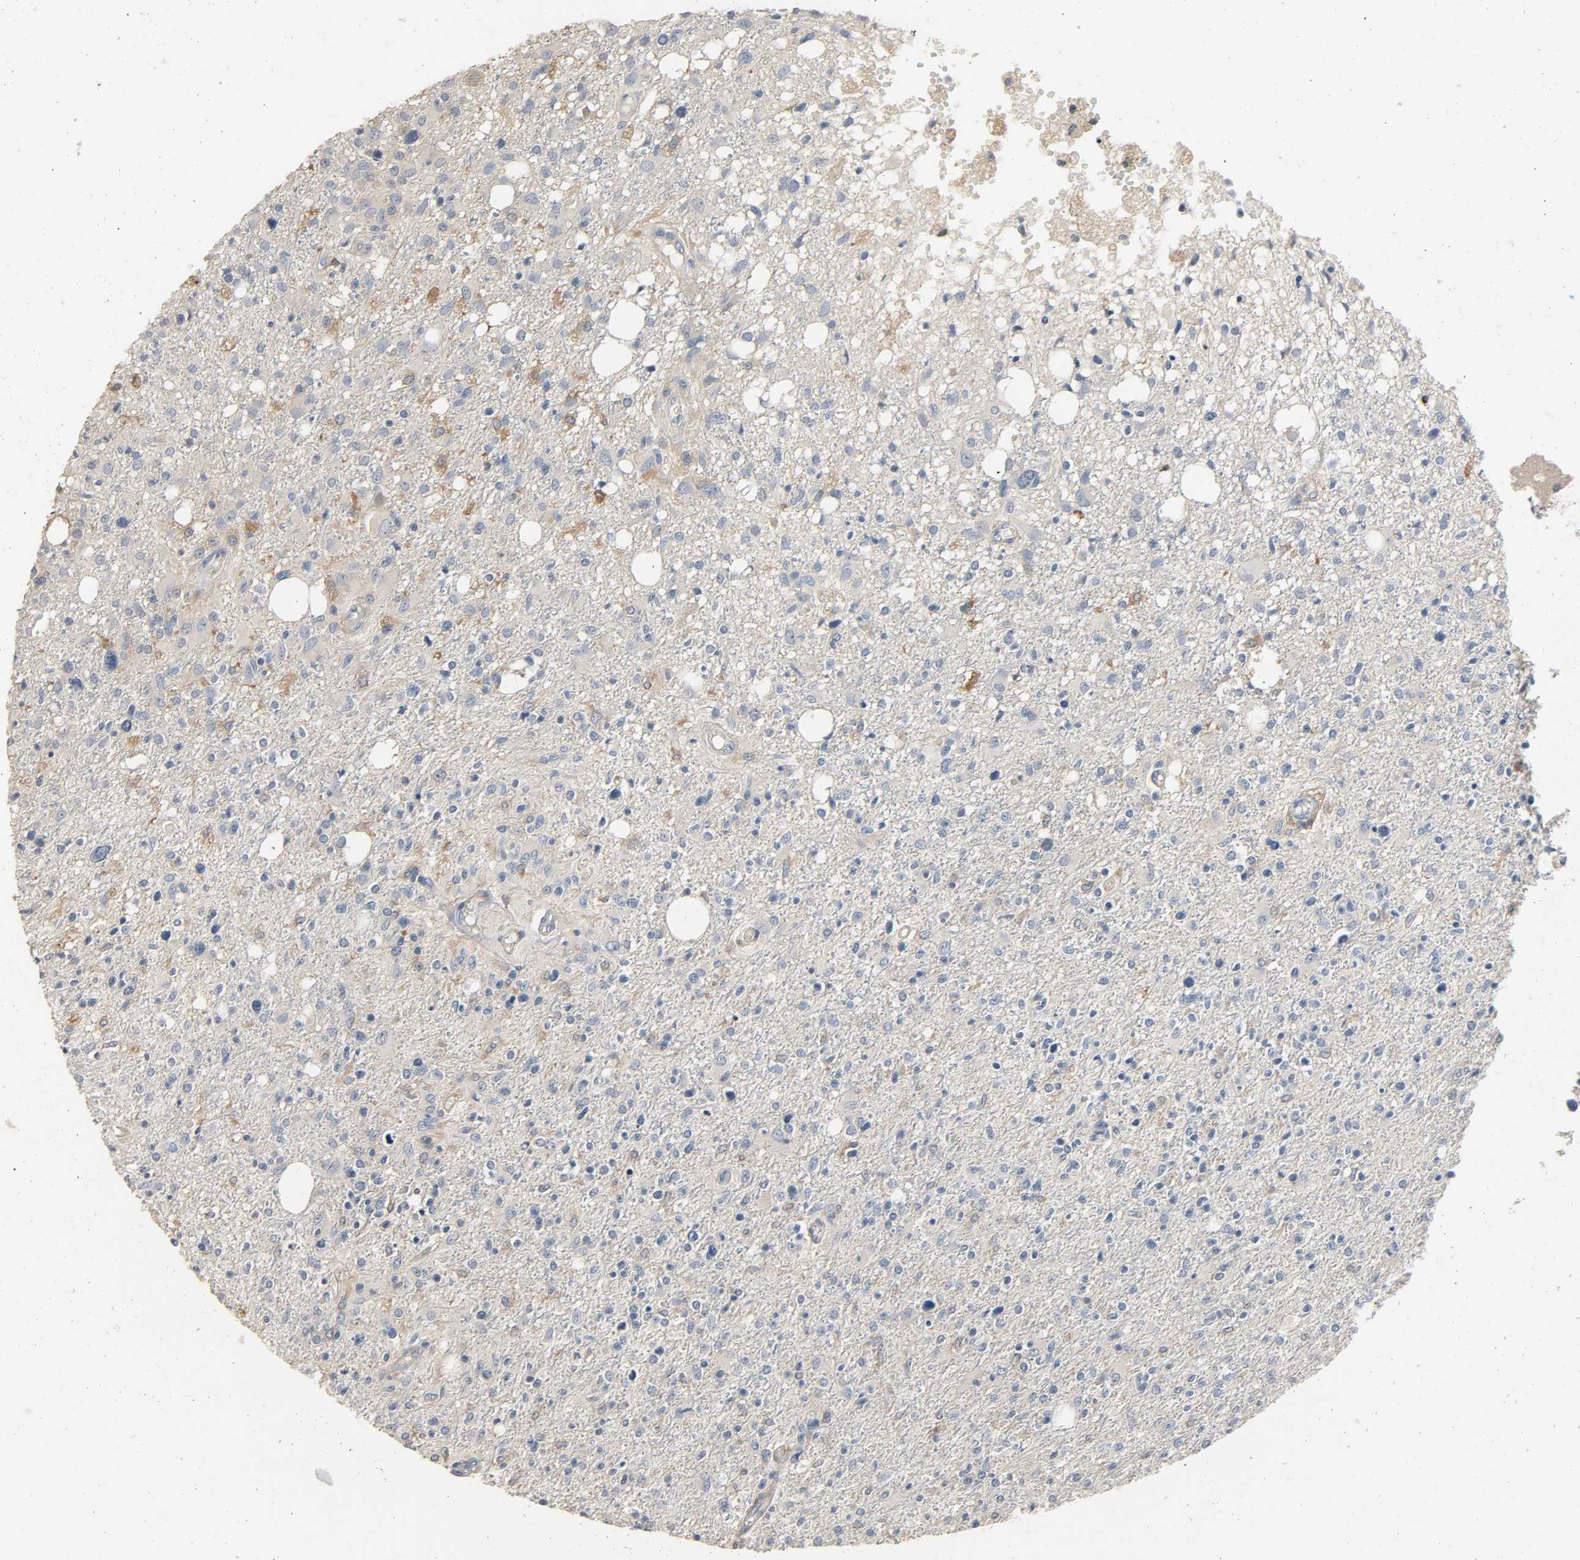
{"staining": {"intensity": "moderate", "quantity": "<25%", "location": "cytoplasmic/membranous"}, "tissue": "glioma", "cell_type": "Tumor cells", "image_type": "cancer", "snomed": [{"axis": "morphology", "description": "Glioma, malignant, High grade"}, {"axis": "topography", "description": "Cerebral cortex"}], "caption": "Human malignant glioma (high-grade) stained for a protein (brown) demonstrates moderate cytoplasmic/membranous positive positivity in about <25% of tumor cells.", "gene": "LIMCH1", "patient": {"sex": "male", "age": 76}}